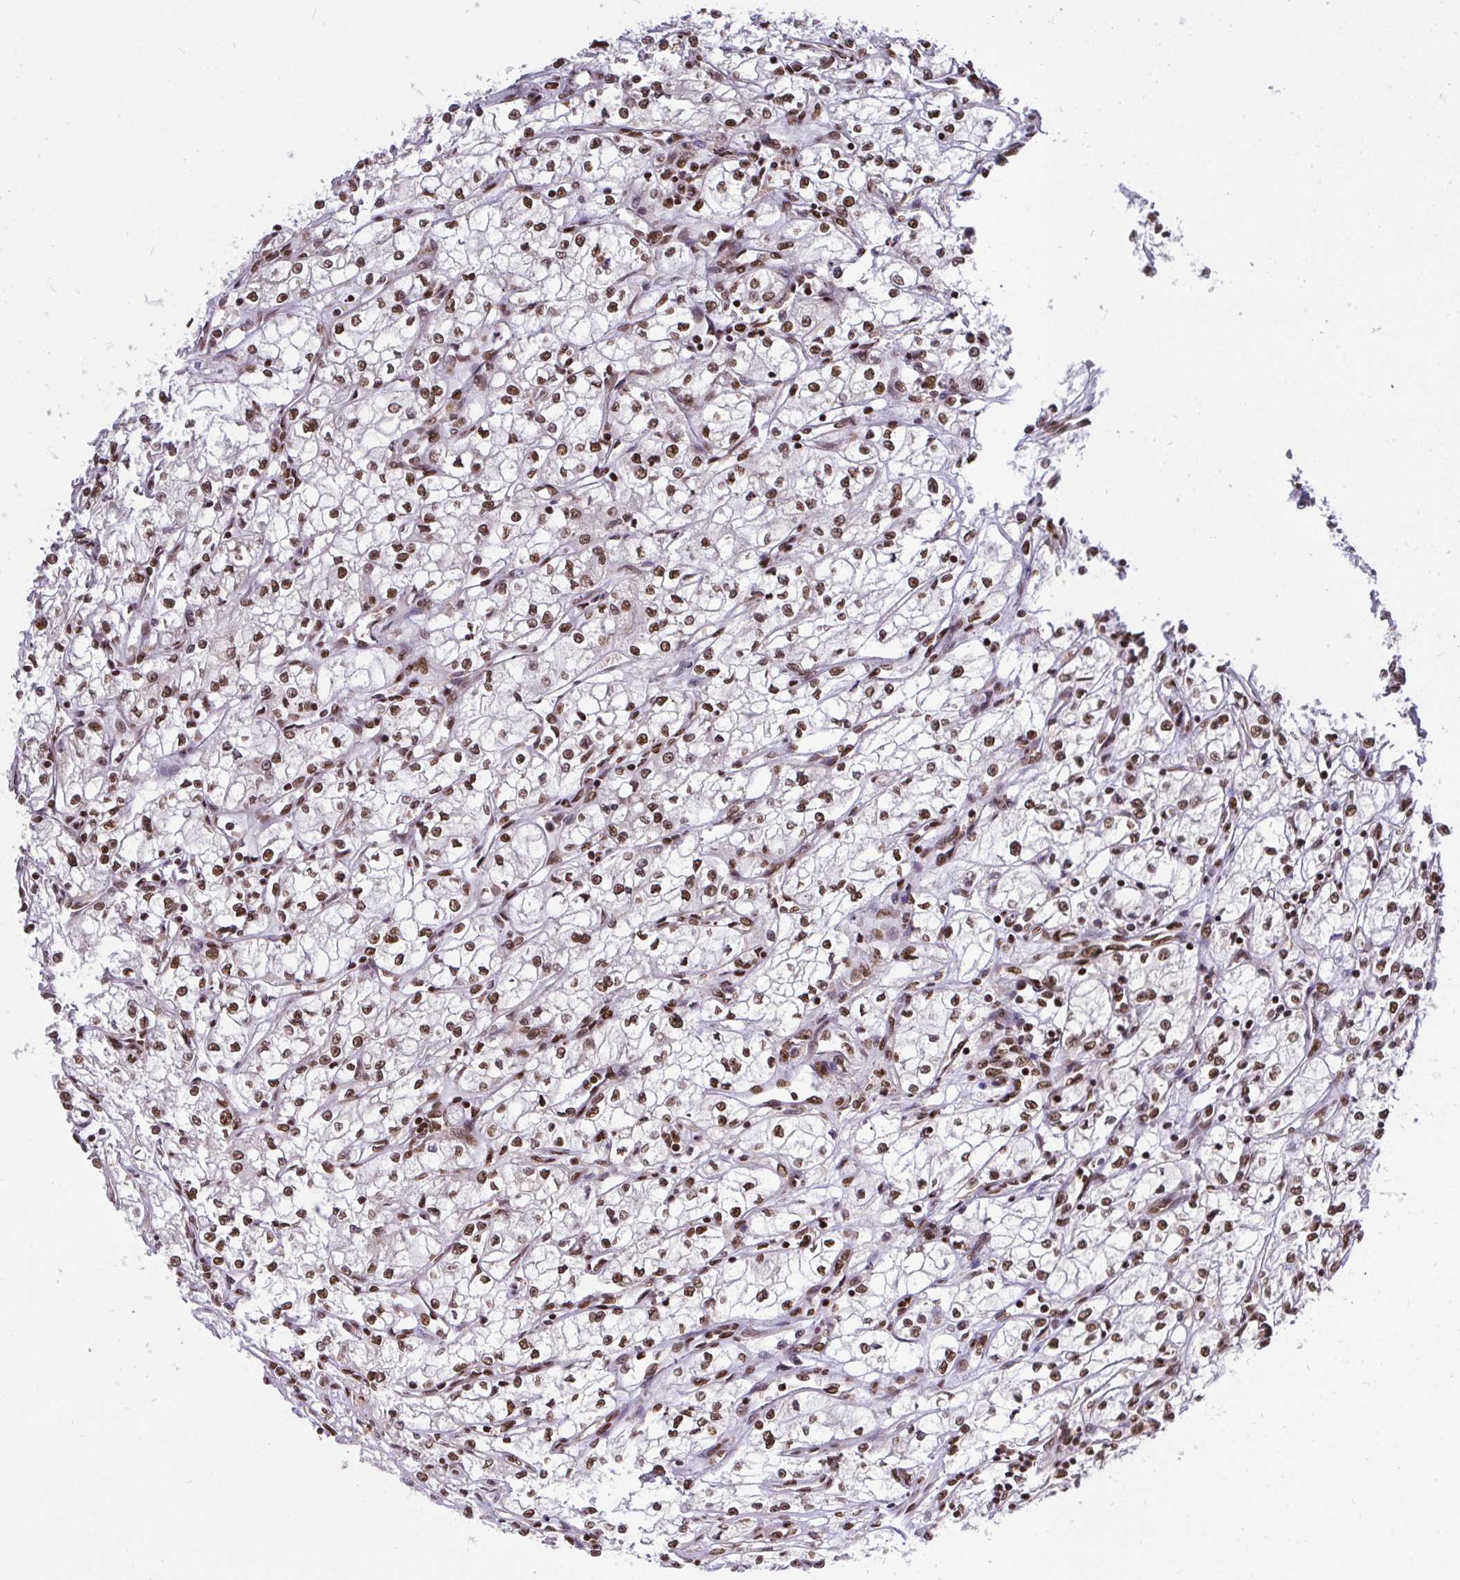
{"staining": {"intensity": "moderate", "quantity": ">75%", "location": "nuclear"}, "tissue": "renal cancer", "cell_type": "Tumor cells", "image_type": "cancer", "snomed": [{"axis": "morphology", "description": "Adenocarcinoma, NOS"}, {"axis": "topography", "description": "Kidney"}], "caption": "Immunohistochemical staining of renal cancer demonstrates moderate nuclear protein staining in approximately >75% of tumor cells. (brown staining indicates protein expression, while blue staining denotes nuclei).", "gene": "HNRNPL", "patient": {"sex": "male", "age": 59}}